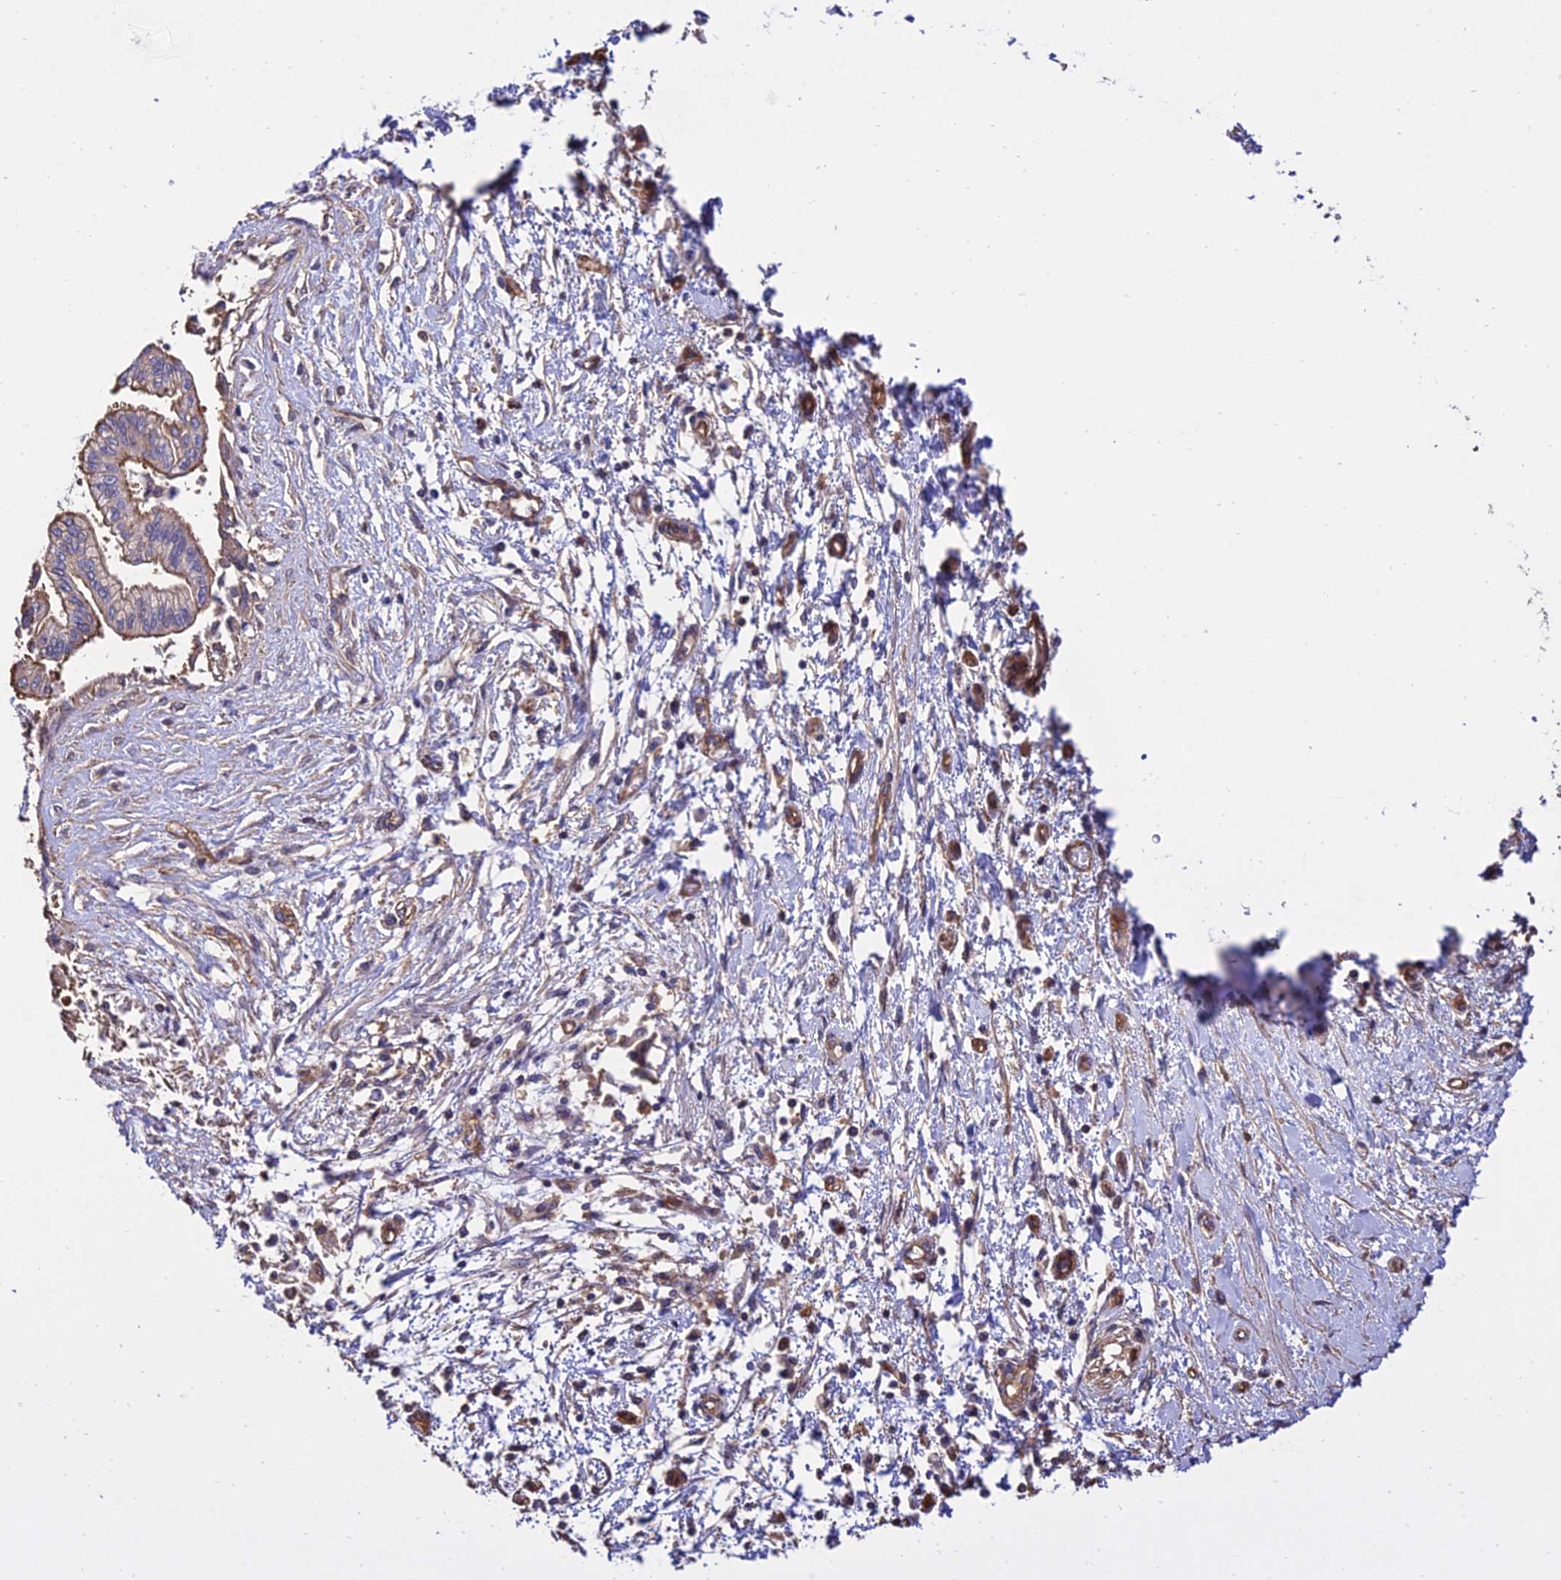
{"staining": {"intensity": "weak", "quantity": ">75%", "location": "cytoplasmic/membranous"}, "tissue": "pancreatic cancer", "cell_type": "Tumor cells", "image_type": "cancer", "snomed": [{"axis": "morphology", "description": "Adenocarcinoma, NOS"}, {"axis": "topography", "description": "Pancreas"}], "caption": "Adenocarcinoma (pancreatic) stained with a brown dye exhibits weak cytoplasmic/membranous positive expression in approximately >75% of tumor cells.", "gene": "CALM2", "patient": {"sex": "male", "age": 46}}